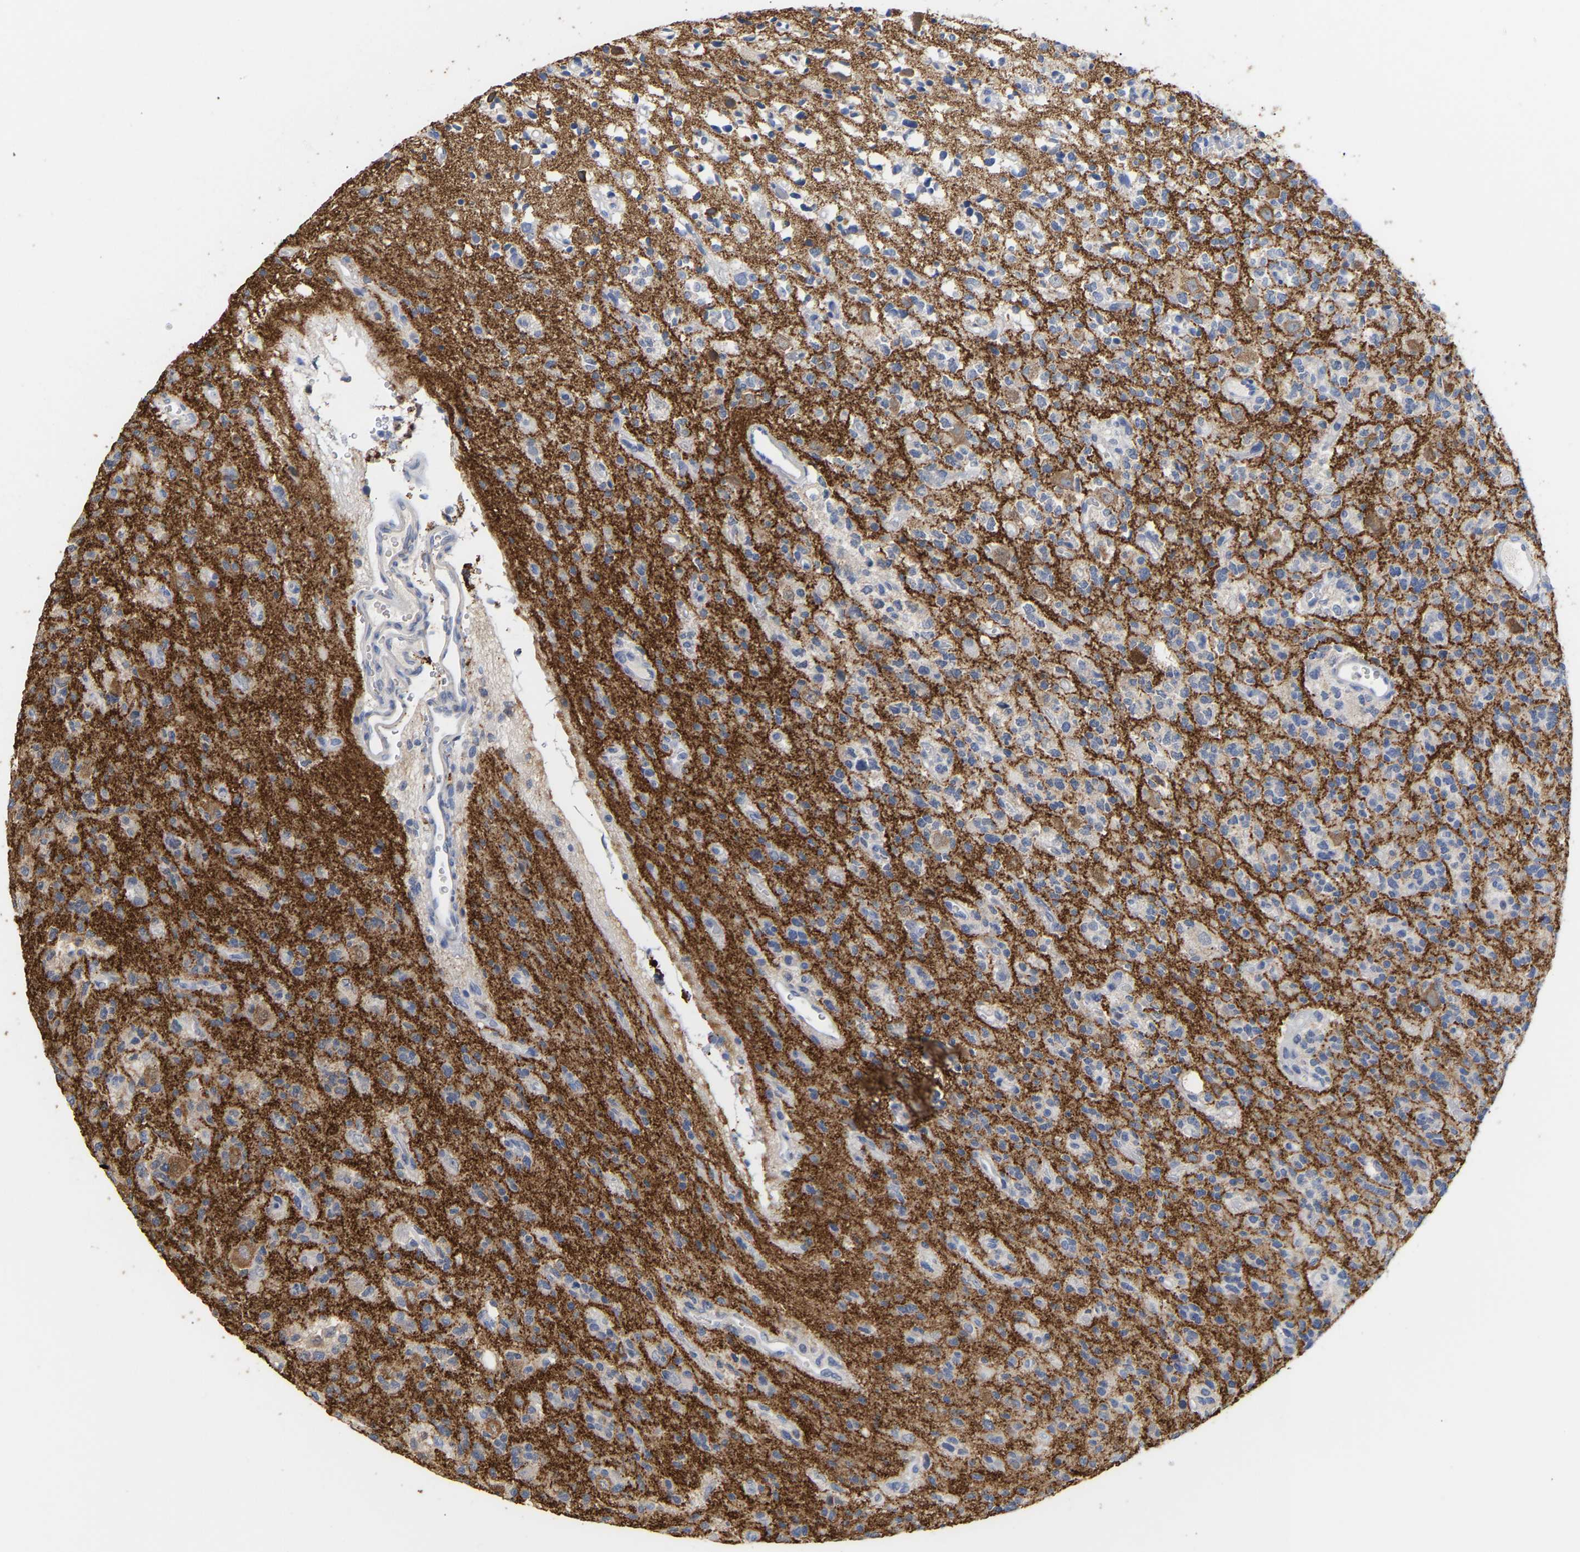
{"staining": {"intensity": "moderate", "quantity": "<25%", "location": "cytoplasmic/membranous"}, "tissue": "glioma", "cell_type": "Tumor cells", "image_type": "cancer", "snomed": [{"axis": "morphology", "description": "Glioma, malignant, Low grade"}, {"axis": "topography", "description": "Brain"}], "caption": "This is a histology image of IHC staining of glioma, which shows moderate staining in the cytoplasmic/membranous of tumor cells.", "gene": "AMPH", "patient": {"sex": "male", "age": 38}}